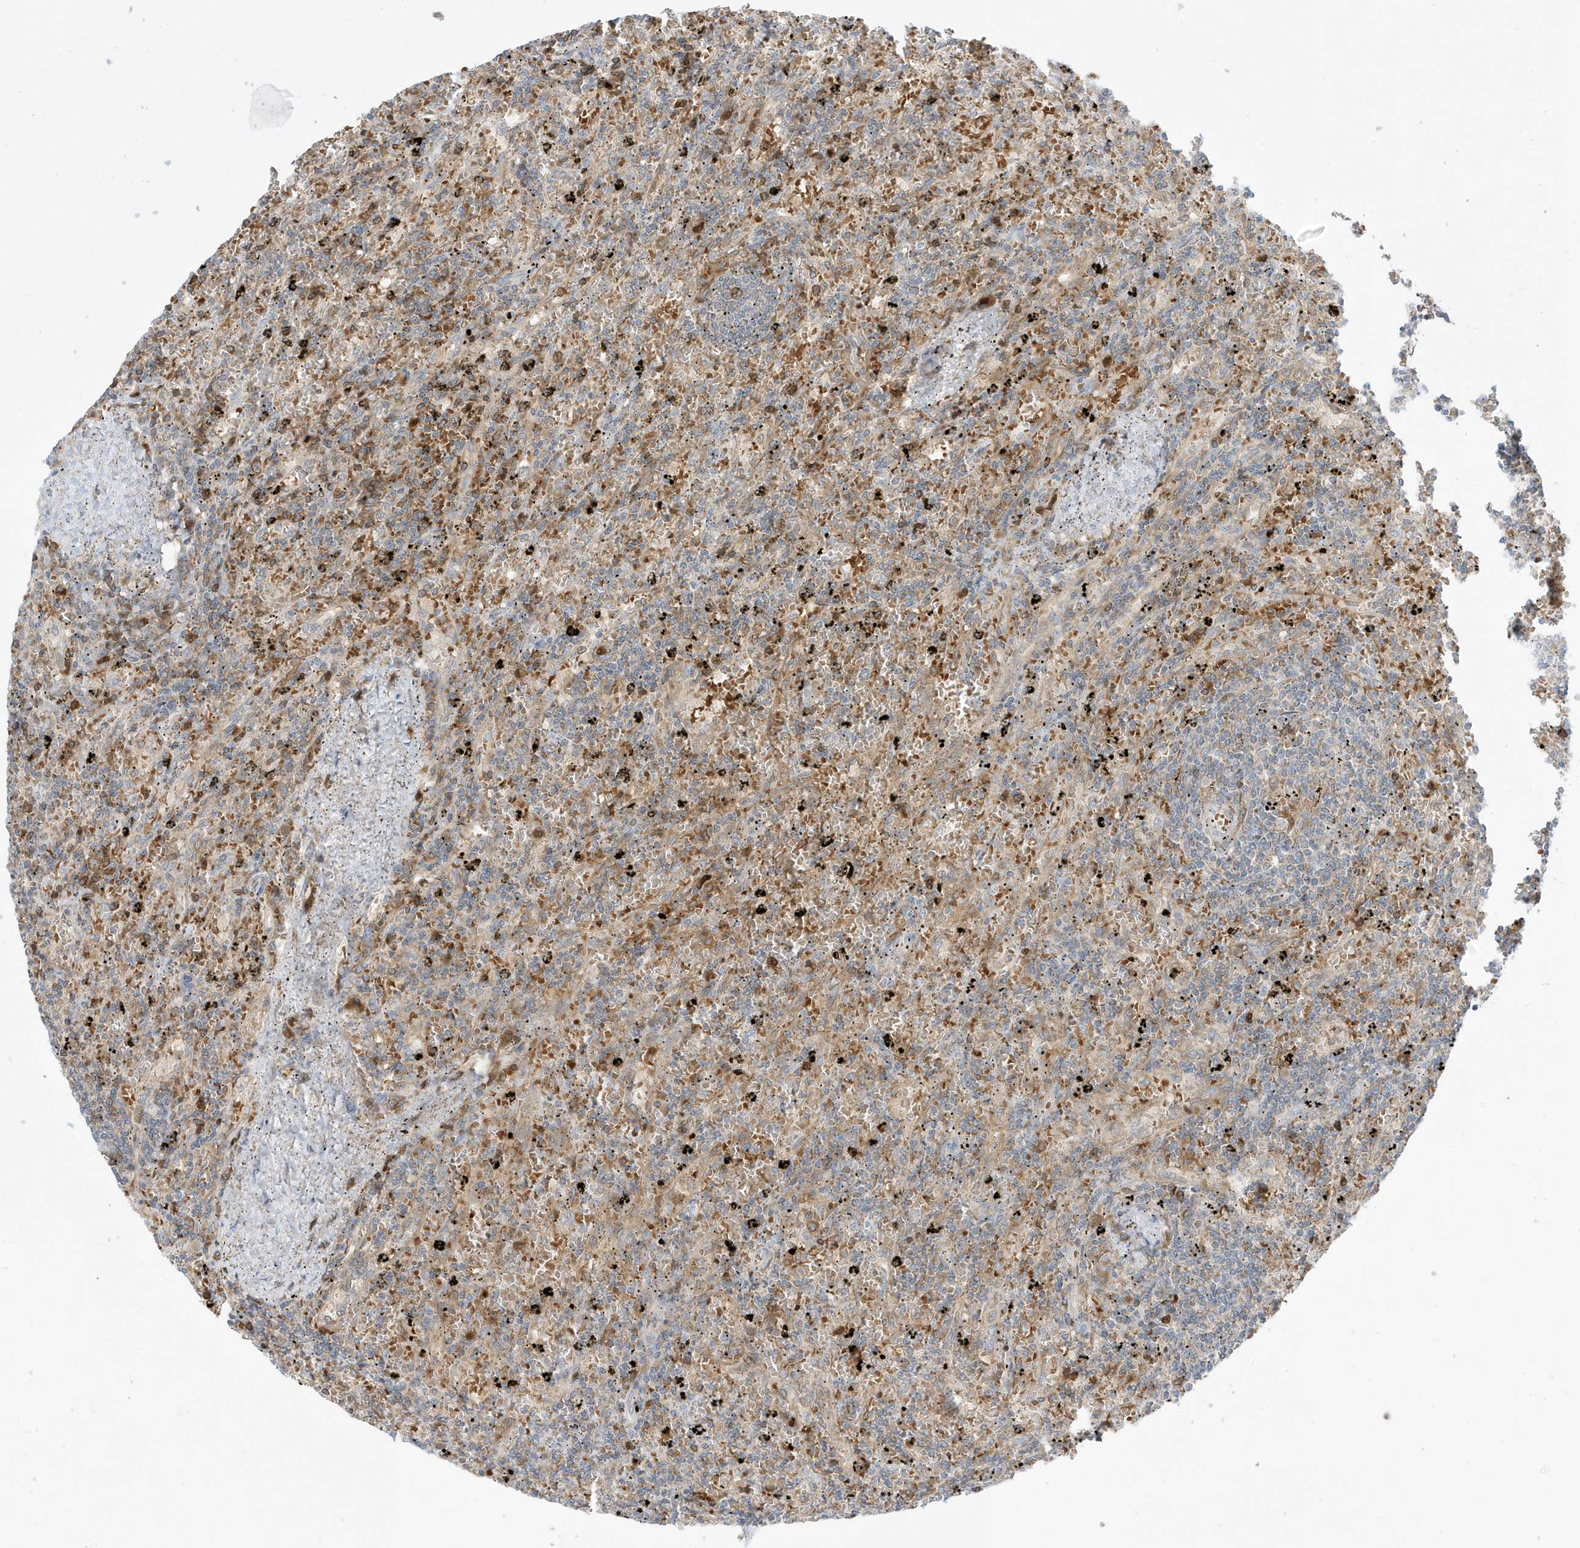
{"staining": {"intensity": "negative", "quantity": "none", "location": "none"}, "tissue": "lymphoma", "cell_type": "Tumor cells", "image_type": "cancer", "snomed": [{"axis": "morphology", "description": "Malignant lymphoma, non-Hodgkin's type, Low grade"}, {"axis": "topography", "description": "Spleen"}], "caption": "DAB (3,3'-diaminobenzidine) immunohistochemical staining of human lymphoma displays no significant expression in tumor cells.", "gene": "NPPC", "patient": {"sex": "male", "age": 76}}